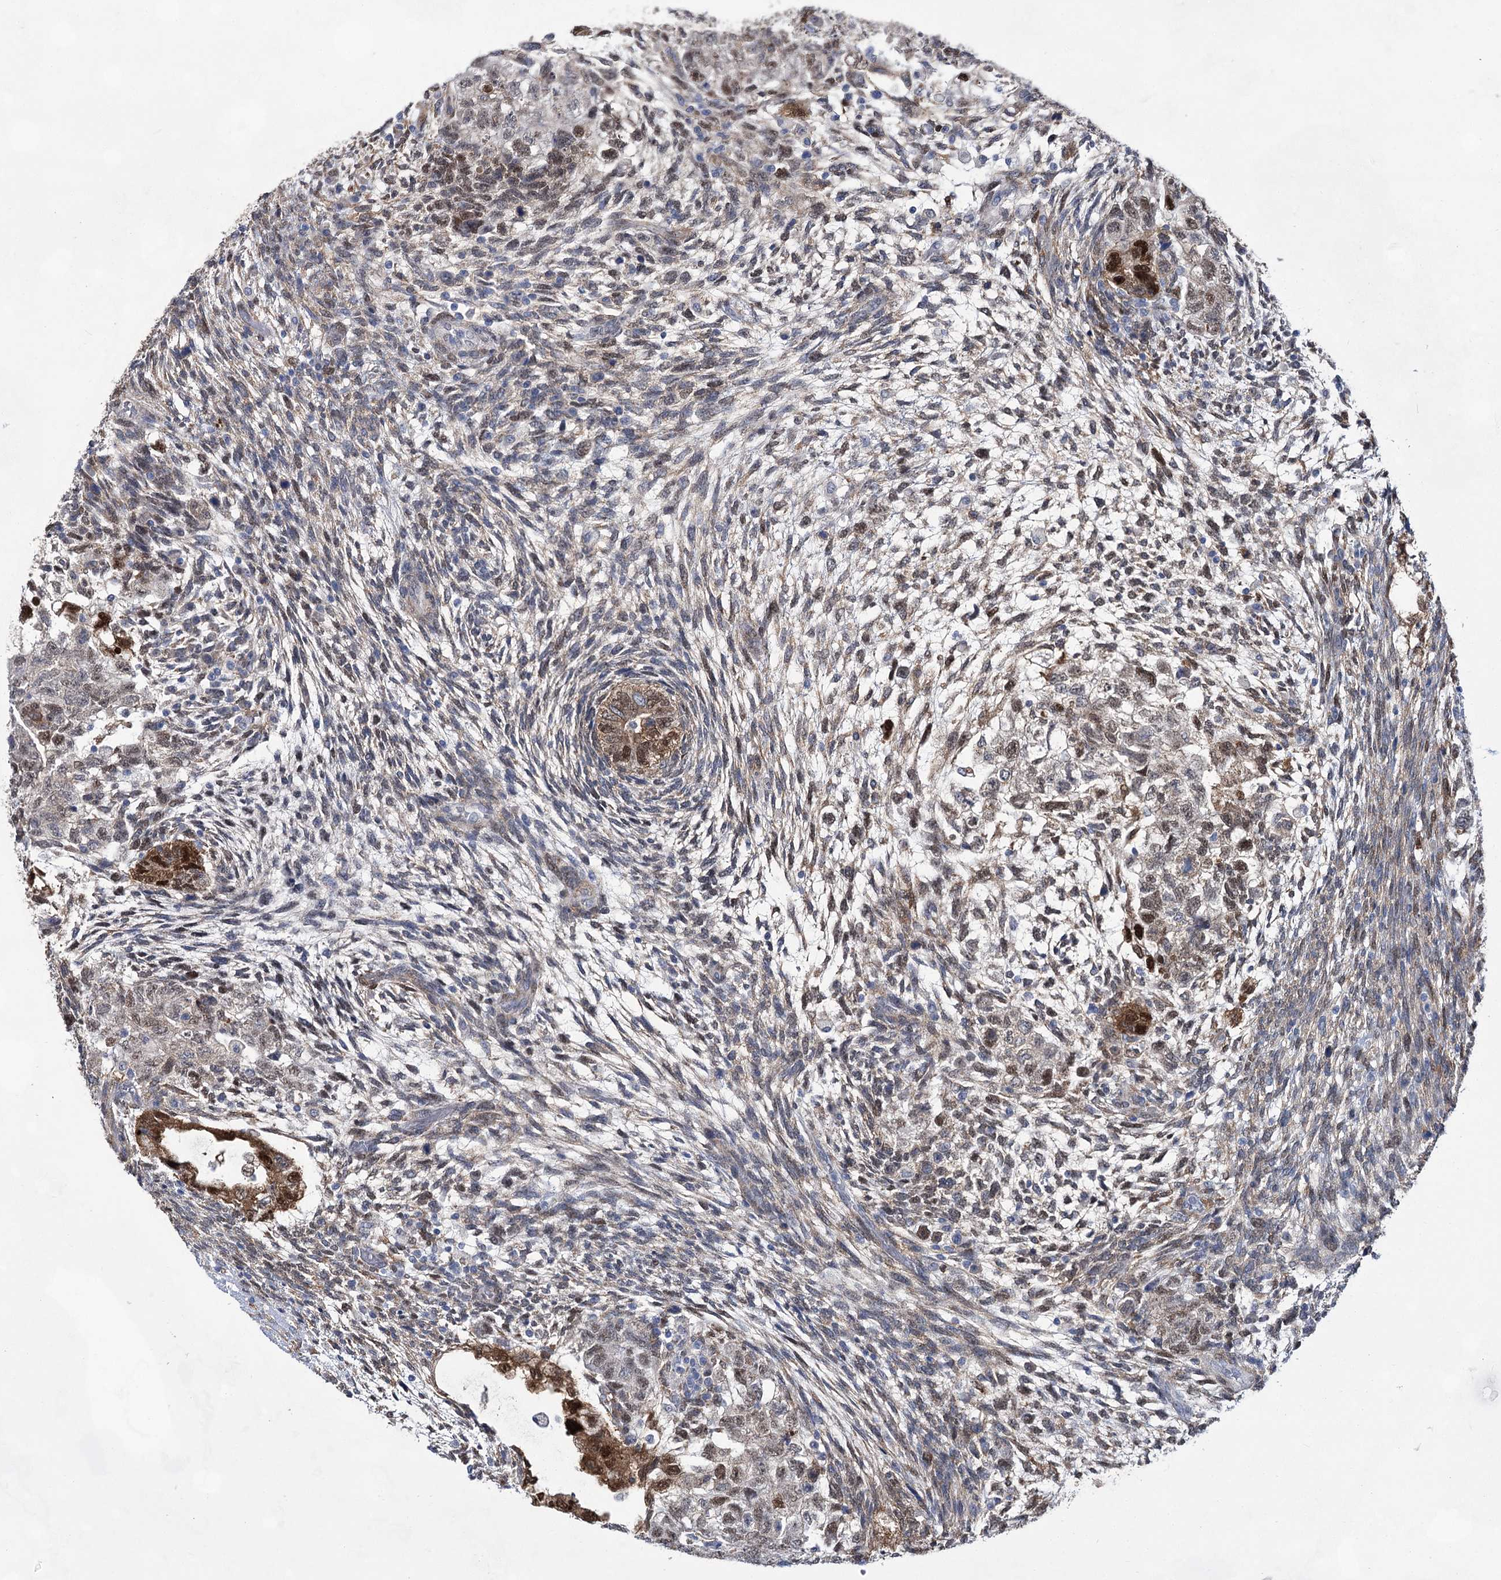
{"staining": {"intensity": "strong", "quantity": "25%-75%", "location": "cytoplasmic/membranous,nuclear"}, "tissue": "testis cancer", "cell_type": "Tumor cells", "image_type": "cancer", "snomed": [{"axis": "morphology", "description": "Normal tissue, NOS"}, {"axis": "morphology", "description": "Carcinoma, Embryonal, NOS"}, {"axis": "topography", "description": "Testis"}], "caption": "A micrograph of human embryonal carcinoma (testis) stained for a protein displays strong cytoplasmic/membranous and nuclear brown staining in tumor cells. The protein is stained brown, and the nuclei are stained in blue (DAB (3,3'-diaminobenzidine) IHC with brightfield microscopy, high magnification).", "gene": "UGDH", "patient": {"sex": "male", "age": 36}}